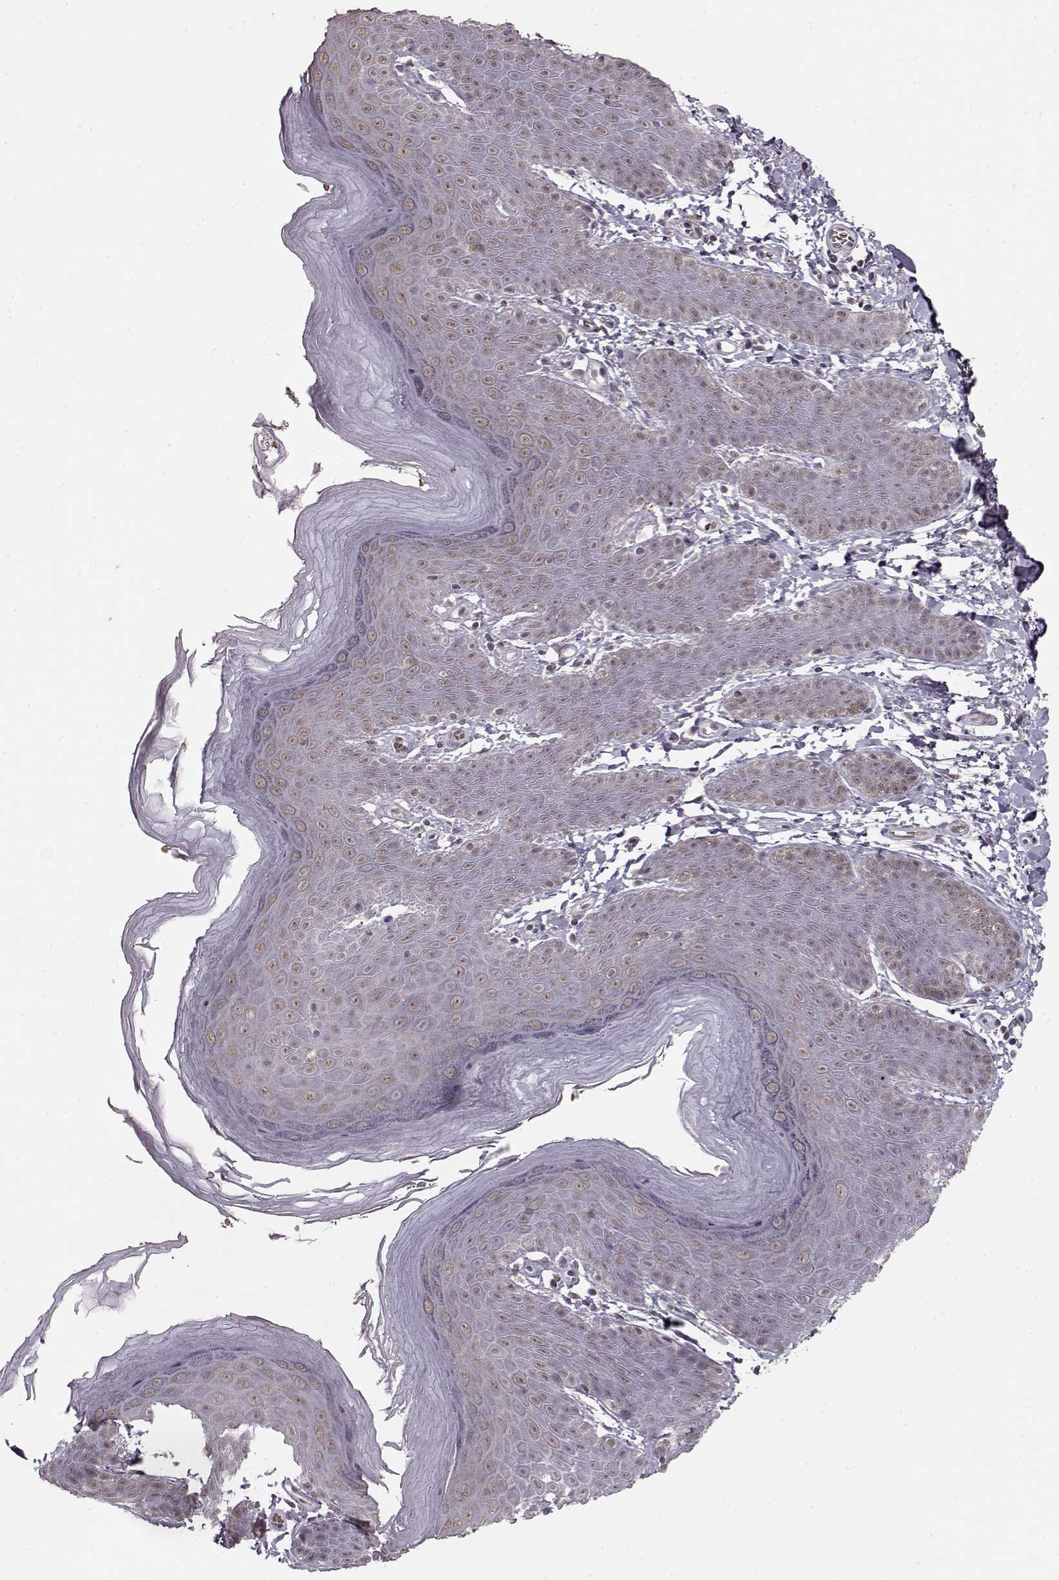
{"staining": {"intensity": "weak", "quantity": "25%-75%", "location": "nuclear"}, "tissue": "skin", "cell_type": "Epidermal cells", "image_type": "normal", "snomed": [{"axis": "morphology", "description": "Normal tissue, NOS"}, {"axis": "topography", "description": "Anal"}], "caption": "This histopathology image reveals IHC staining of normal human skin, with low weak nuclear expression in approximately 25%-75% of epidermal cells.", "gene": "PCP4", "patient": {"sex": "male", "age": 53}}